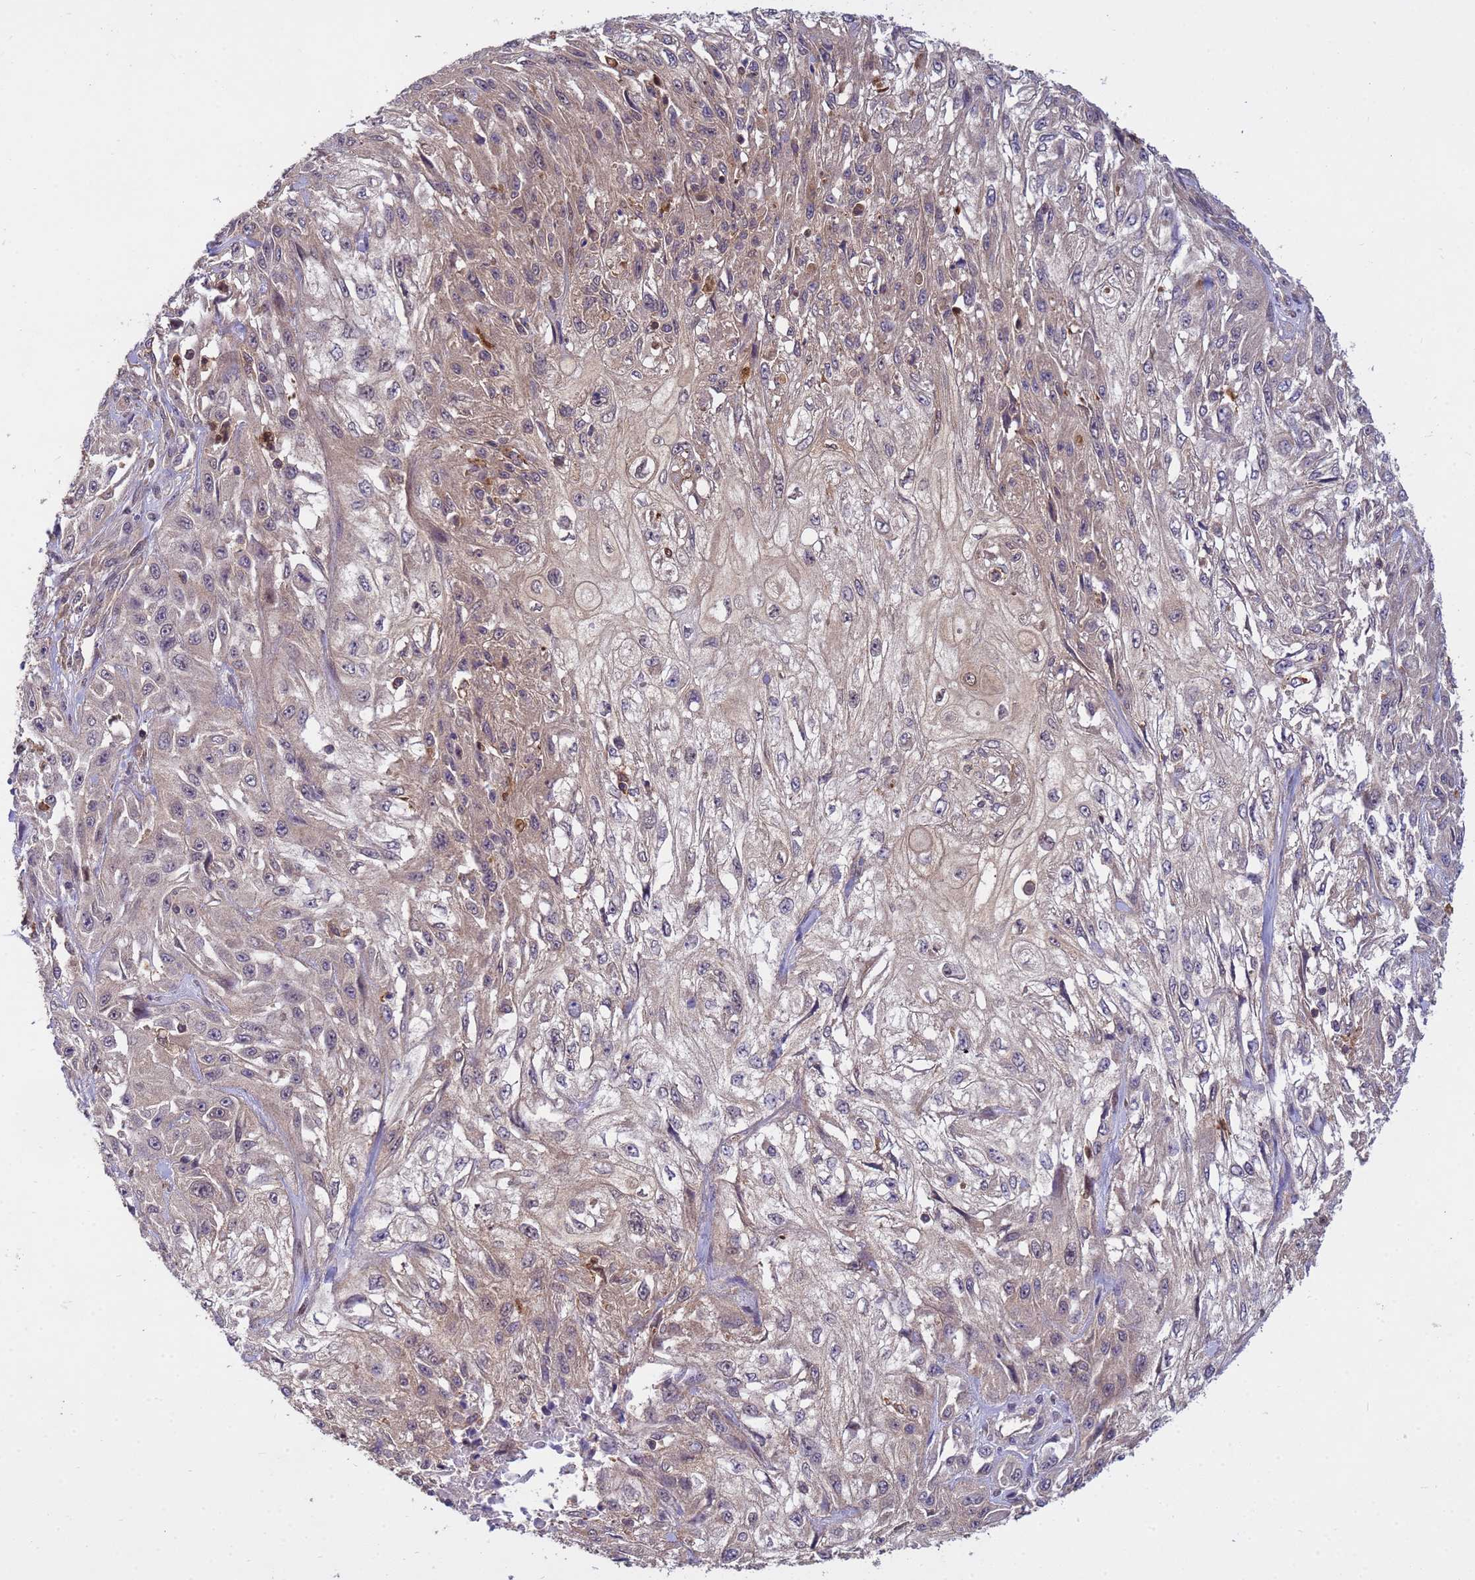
{"staining": {"intensity": "weak", "quantity": "<25%", "location": "cytoplasmic/membranous"}, "tissue": "skin cancer", "cell_type": "Tumor cells", "image_type": "cancer", "snomed": [{"axis": "morphology", "description": "Squamous cell carcinoma, NOS"}, {"axis": "morphology", "description": "Squamous cell carcinoma, metastatic, NOS"}, {"axis": "topography", "description": "Skin"}, {"axis": "topography", "description": "Lymph node"}], "caption": "High power microscopy micrograph of an IHC photomicrograph of metastatic squamous cell carcinoma (skin), revealing no significant staining in tumor cells. Nuclei are stained in blue.", "gene": "NPEPPS", "patient": {"sex": "male", "age": 75}}